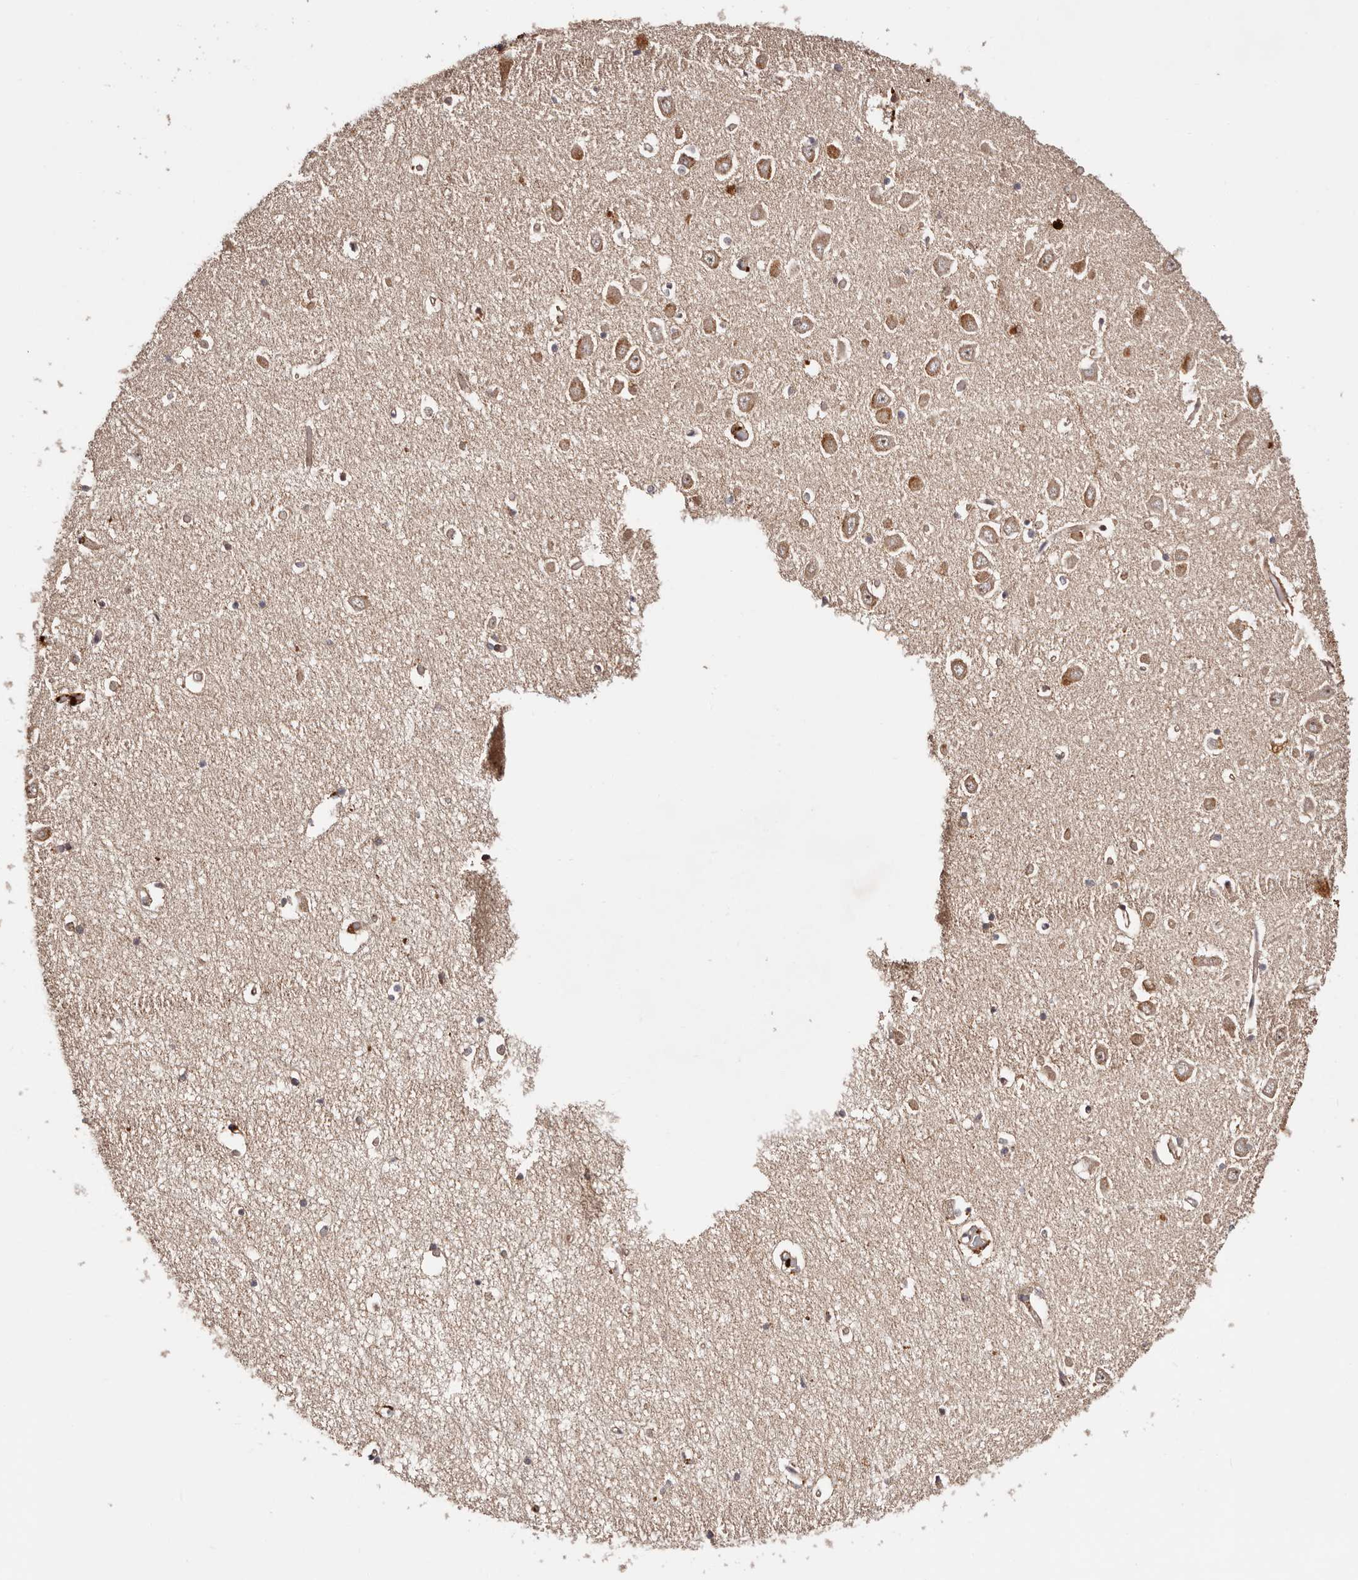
{"staining": {"intensity": "moderate", "quantity": "25%-75%", "location": "cytoplasmic/membranous"}, "tissue": "hippocampus", "cell_type": "Glial cells", "image_type": "normal", "snomed": [{"axis": "morphology", "description": "Normal tissue, NOS"}, {"axis": "topography", "description": "Hippocampus"}], "caption": "Immunohistochemistry (IHC) (DAB (3,3'-diaminobenzidine)) staining of normal human hippocampus exhibits moderate cytoplasmic/membranous protein staining in approximately 25%-75% of glial cells.", "gene": "PTPN22", "patient": {"sex": "male", "age": 70}}